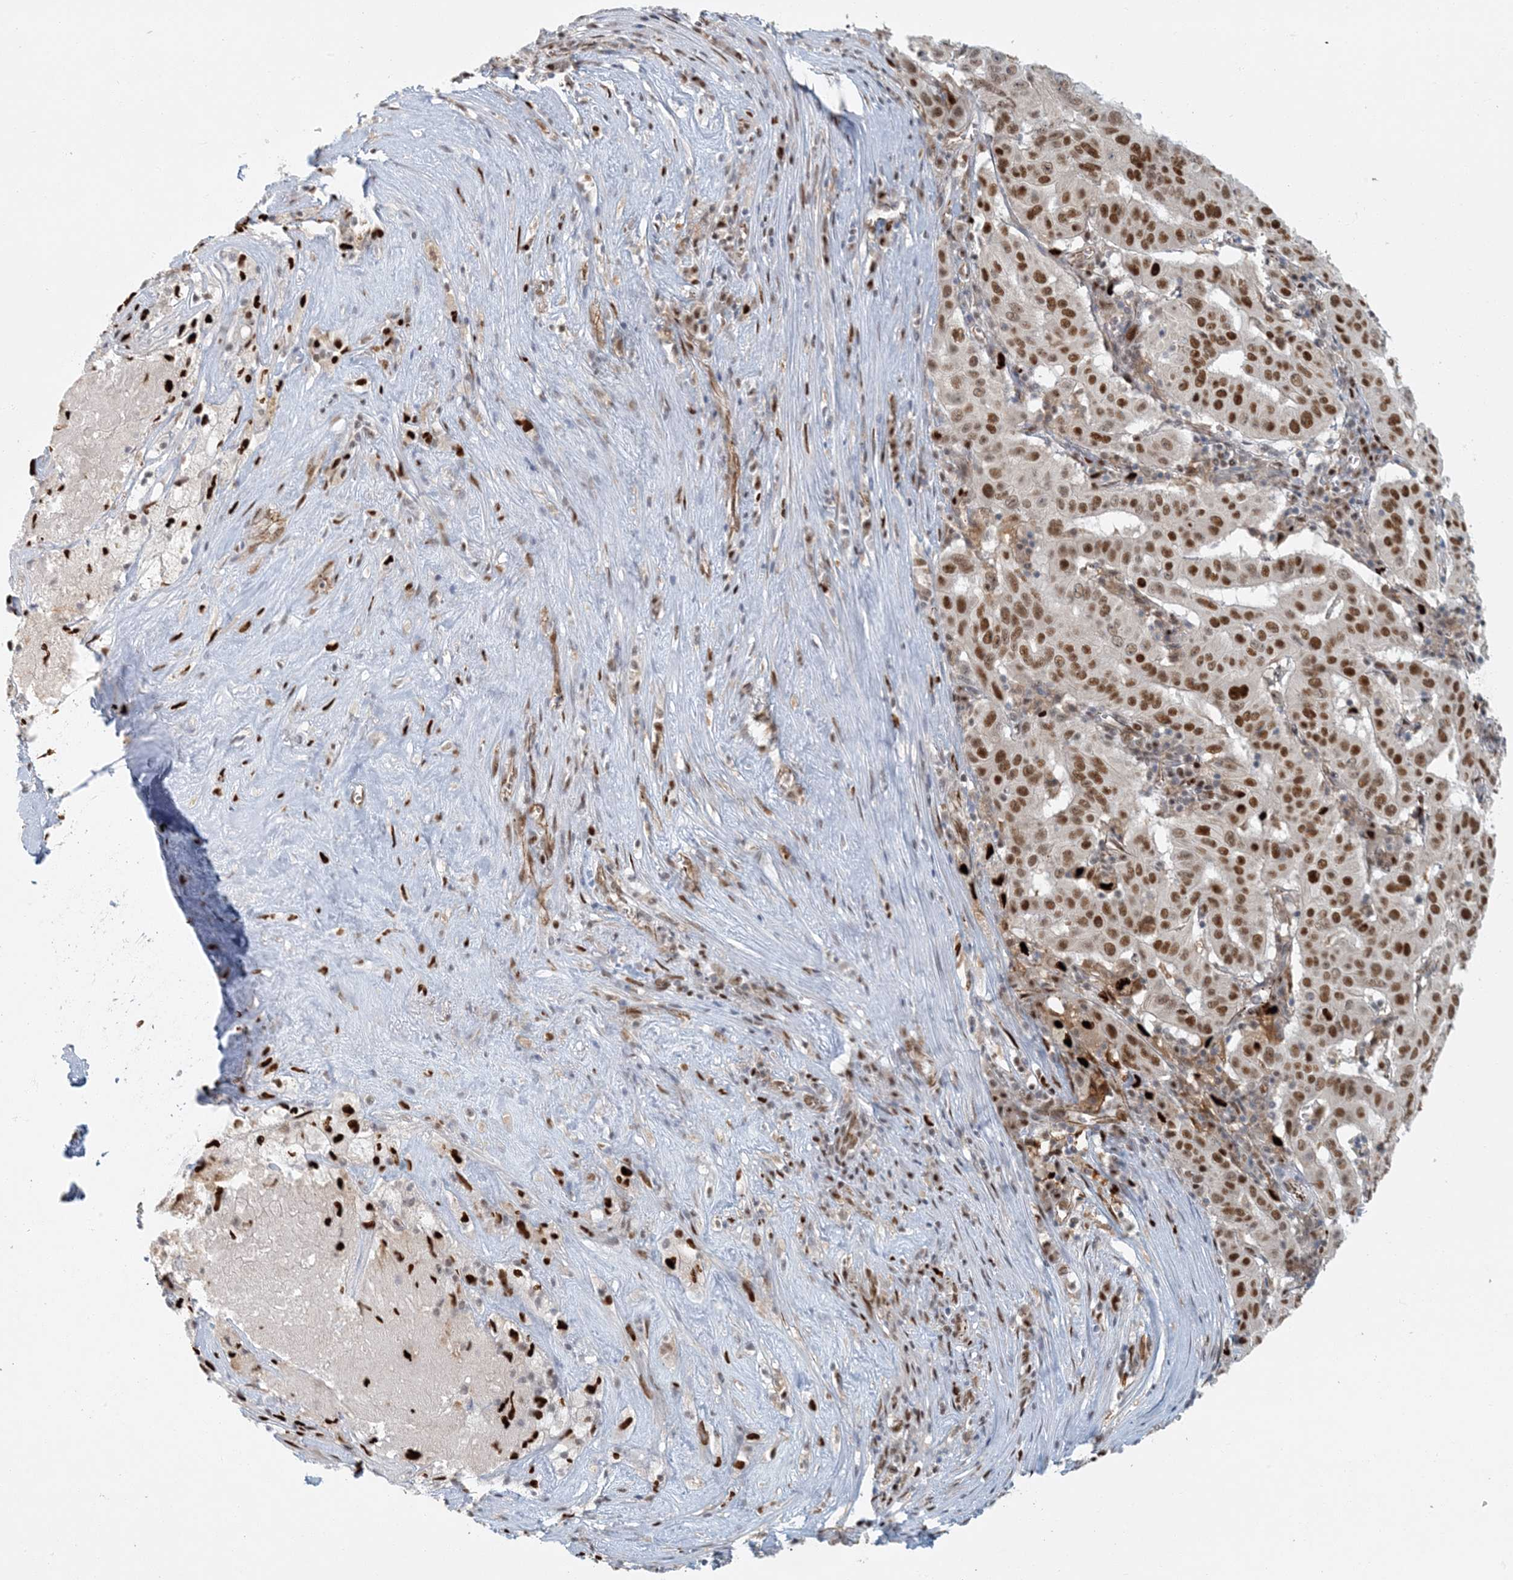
{"staining": {"intensity": "moderate", "quantity": ">75%", "location": "nuclear"}, "tissue": "pancreatic cancer", "cell_type": "Tumor cells", "image_type": "cancer", "snomed": [{"axis": "morphology", "description": "Adenocarcinoma, NOS"}, {"axis": "topography", "description": "Pancreas"}], "caption": "Pancreatic cancer (adenocarcinoma) stained for a protein demonstrates moderate nuclear positivity in tumor cells.", "gene": "AK9", "patient": {"sex": "male", "age": 63}}